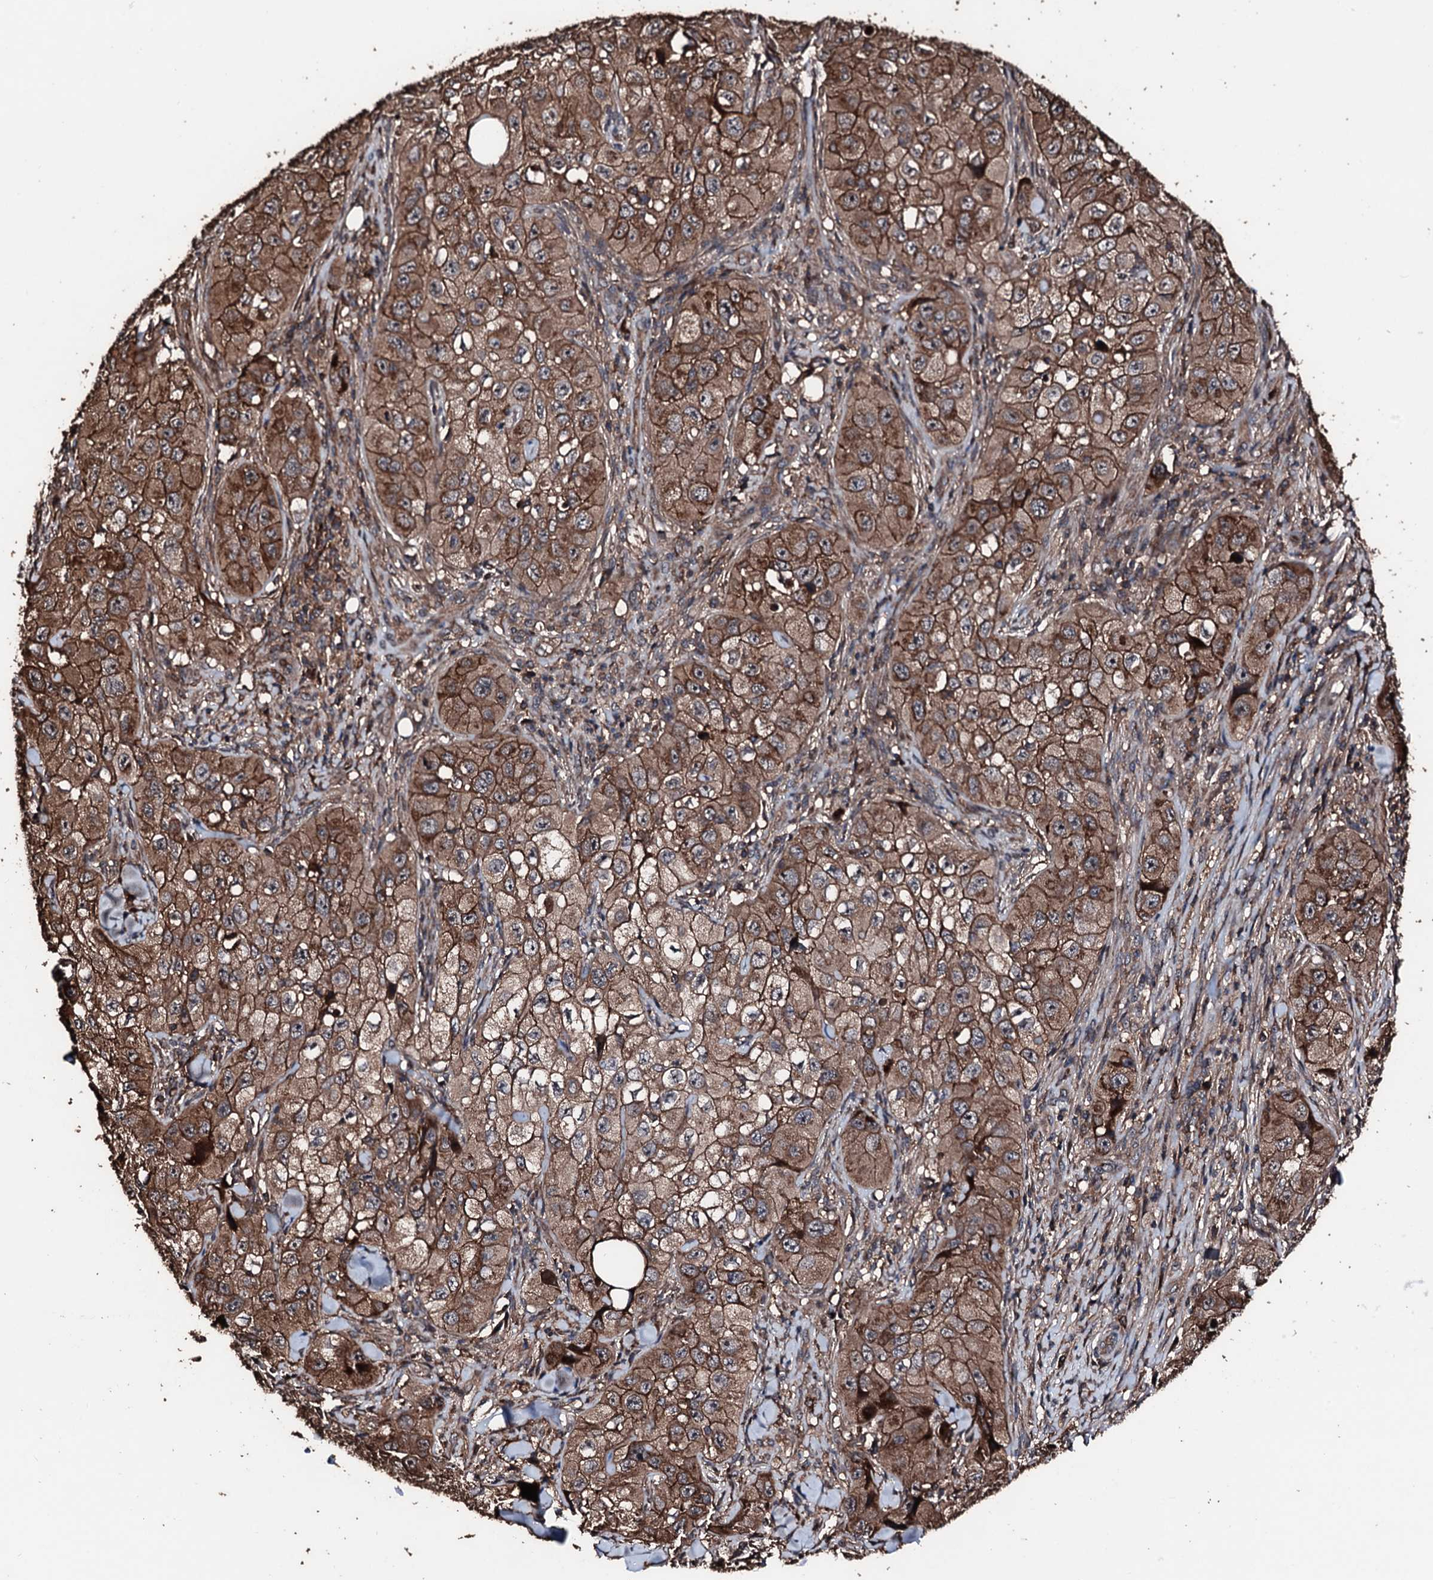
{"staining": {"intensity": "moderate", "quantity": ">75%", "location": "cytoplasmic/membranous"}, "tissue": "skin cancer", "cell_type": "Tumor cells", "image_type": "cancer", "snomed": [{"axis": "morphology", "description": "Squamous cell carcinoma, NOS"}, {"axis": "topography", "description": "Skin"}, {"axis": "topography", "description": "Subcutis"}], "caption": "Human skin cancer (squamous cell carcinoma) stained with a protein marker shows moderate staining in tumor cells.", "gene": "KIF18A", "patient": {"sex": "male", "age": 73}}